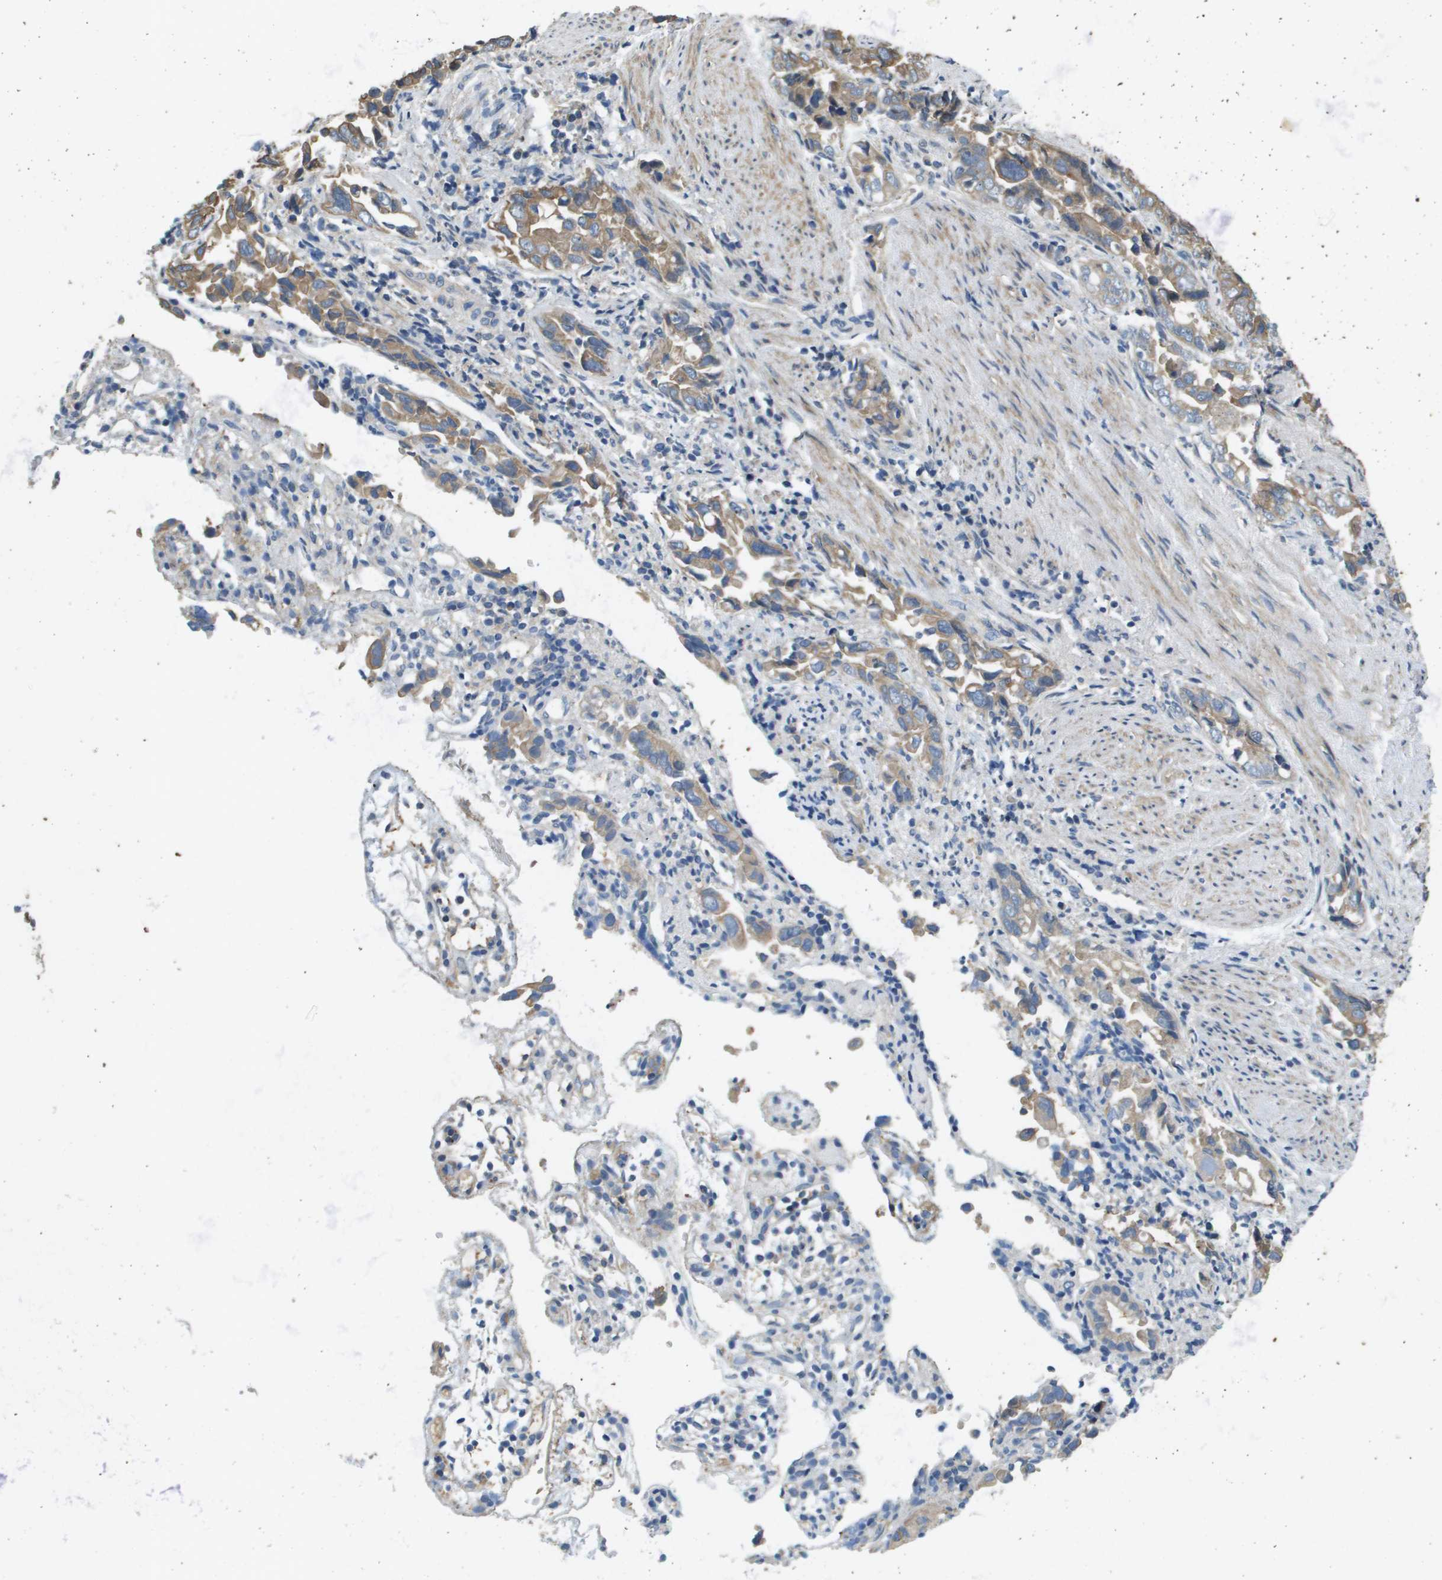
{"staining": {"intensity": "moderate", "quantity": "<25%", "location": "cytoplasmic/membranous"}, "tissue": "liver cancer", "cell_type": "Tumor cells", "image_type": "cancer", "snomed": [{"axis": "morphology", "description": "Cholangiocarcinoma"}, {"axis": "topography", "description": "Liver"}], "caption": "Immunohistochemical staining of cholangiocarcinoma (liver) reveals low levels of moderate cytoplasmic/membranous positivity in approximately <25% of tumor cells. (Stains: DAB (3,3'-diaminobenzidine) in brown, nuclei in blue, Microscopy: brightfield microscopy at high magnification).", "gene": "KRT23", "patient": {"sex": "female", "age": 79}}